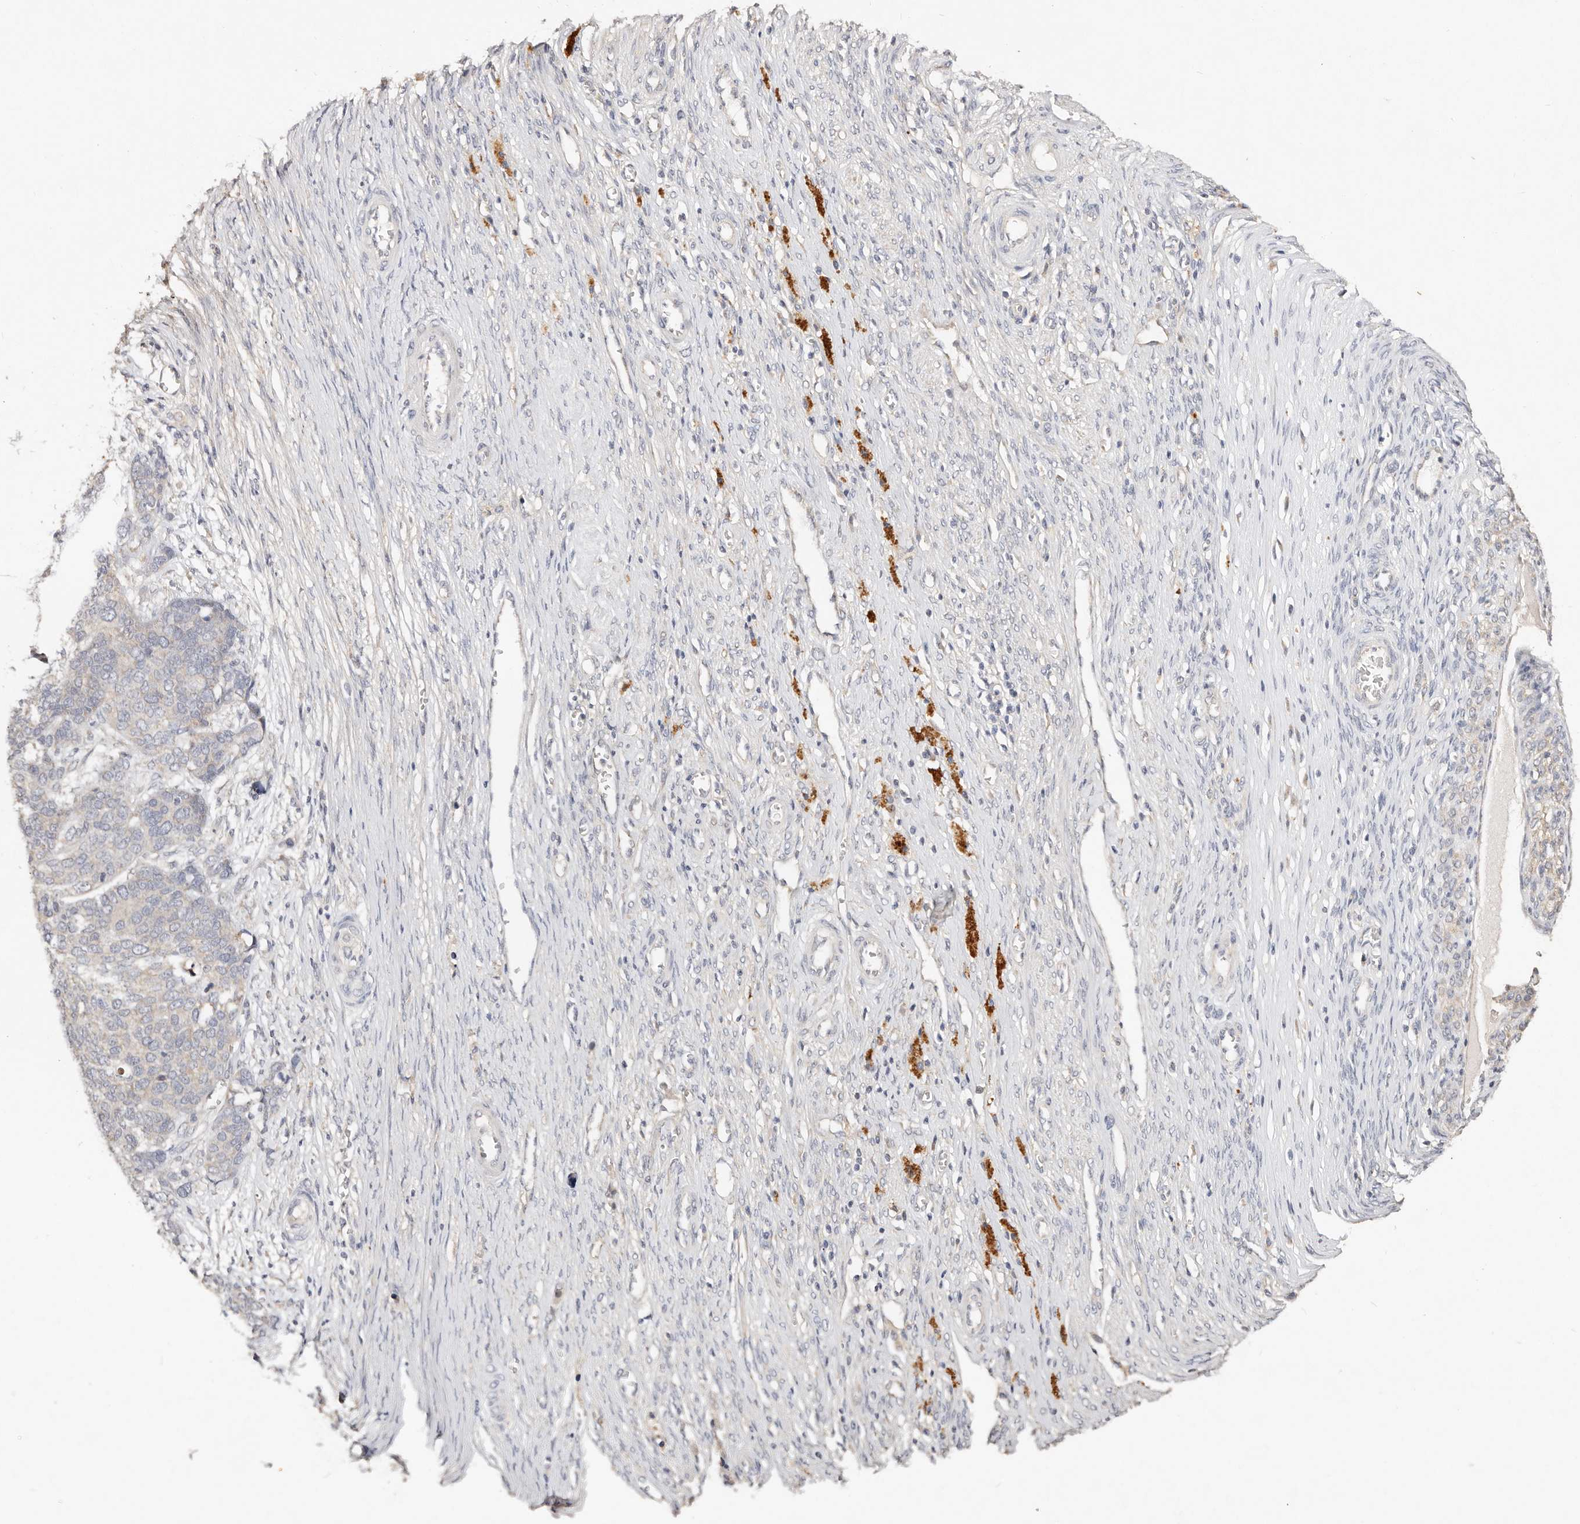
{"staining": {"intensity": "negative", "quantity": "none", "location": "none"}, "tissue": "ovarian cancer", "cell_type": "Tumor cells", "image_type": "cancer", "snomed": [{"axis": "morphology", "description": "Cystadenocarcinoma, serous, NOS"}, {"axis": "topography", "description": "Ovary"}], "caption": "This is an immunohistochemistry image of ovarian cancer (serous cystadenocarcinoma). There is no positivity in tumor cells.", "gene": "VIPAS39", "patient": {"sex": "female", "age": 44}}